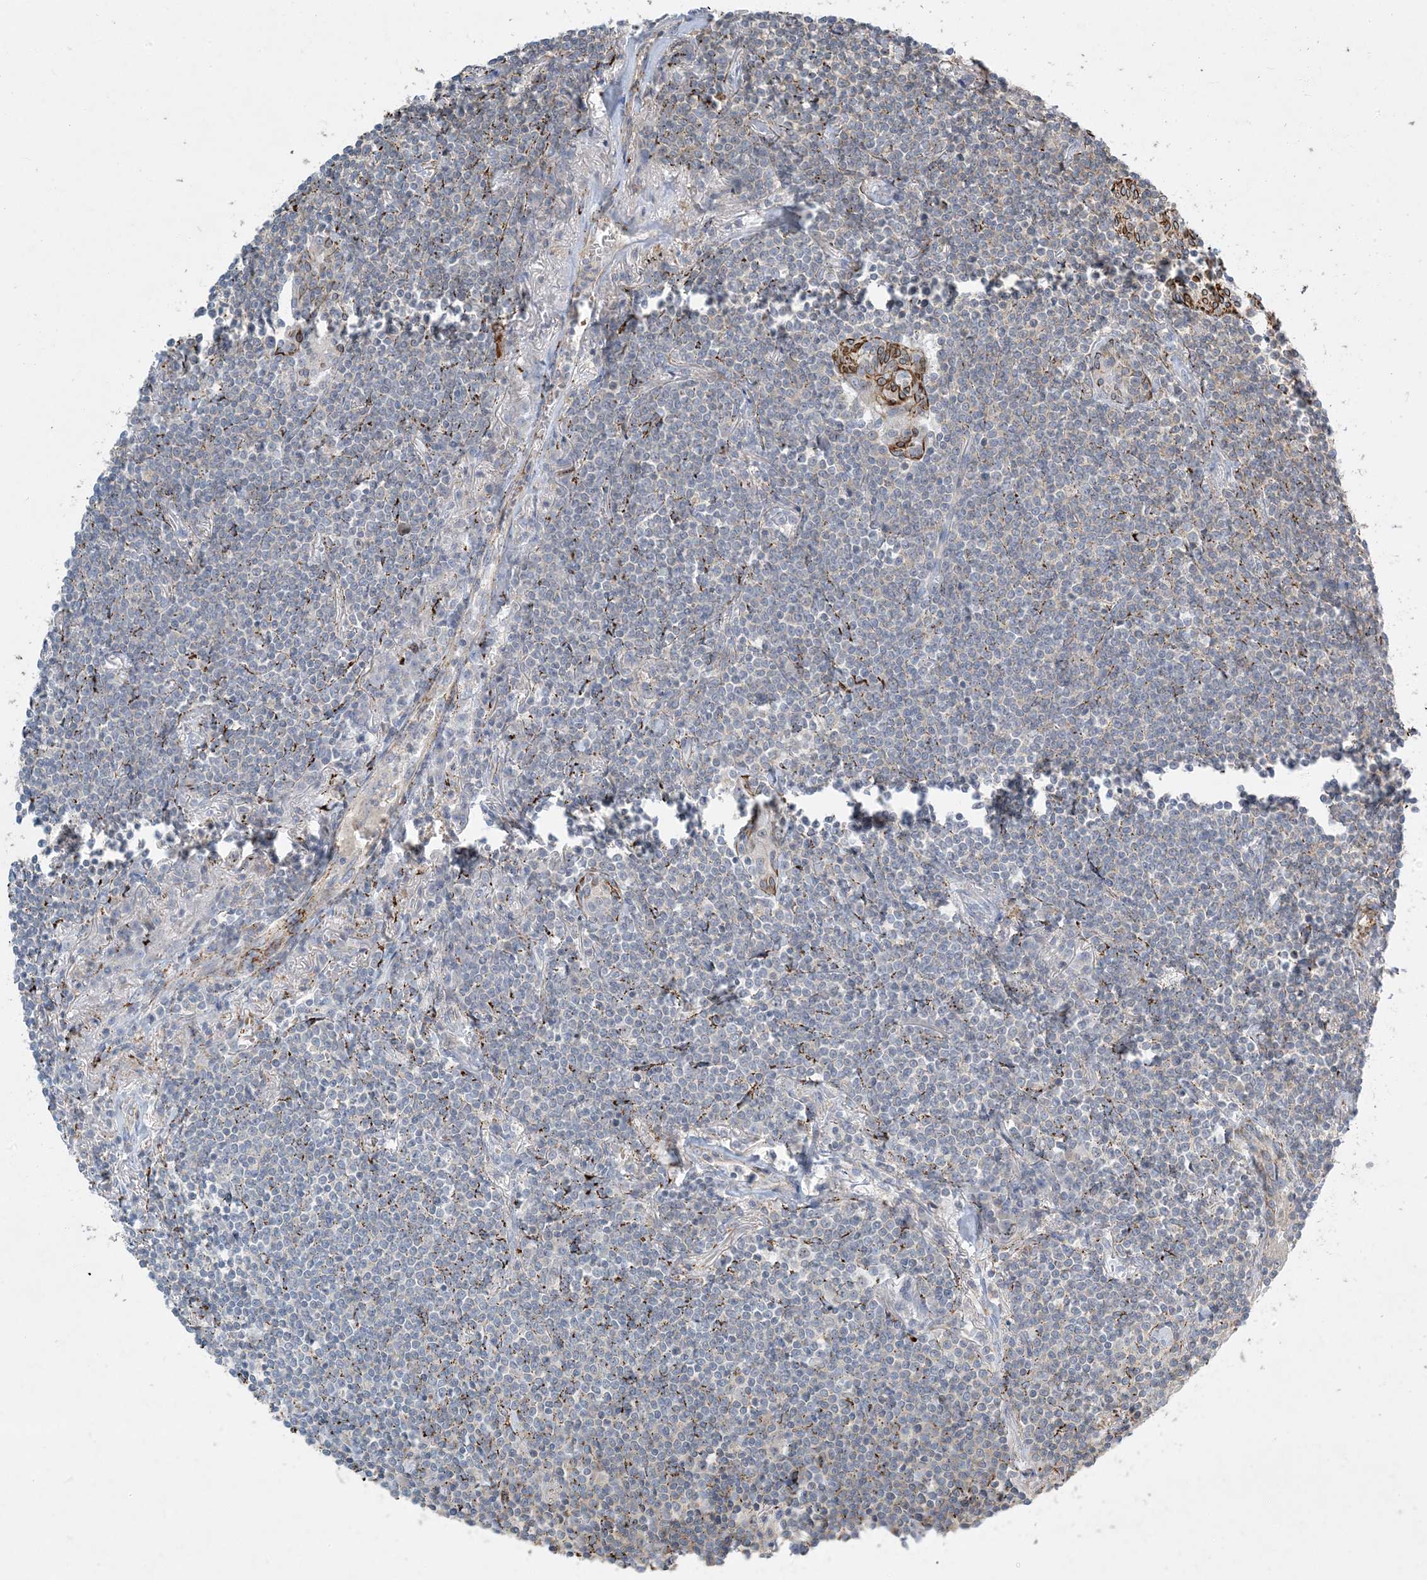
{"staining": {"intensity": "negative", "quantity": "none", "location": "none"}, "tissue": "lymphoma", "cell_type": "Tumor cells", "image_type": "cancer", "snomed": [{"axis": "morphology", "description": "Malignant lymphoma, non-Hodgkin's type, Low grade"}, {"axis": "topography", "description": "Lung"}], "caption": "IHC of malignant lymphoma, non-Hodgkin's type (low-grade) reveals no expression in tumor cells. (DAB (3,3'-diaminobenzidine) immunohistochemistry visualized using brightfield microscopy, high magnification).", "gene": "LTN1", "patient": {"sex": "female", "age": 71}}